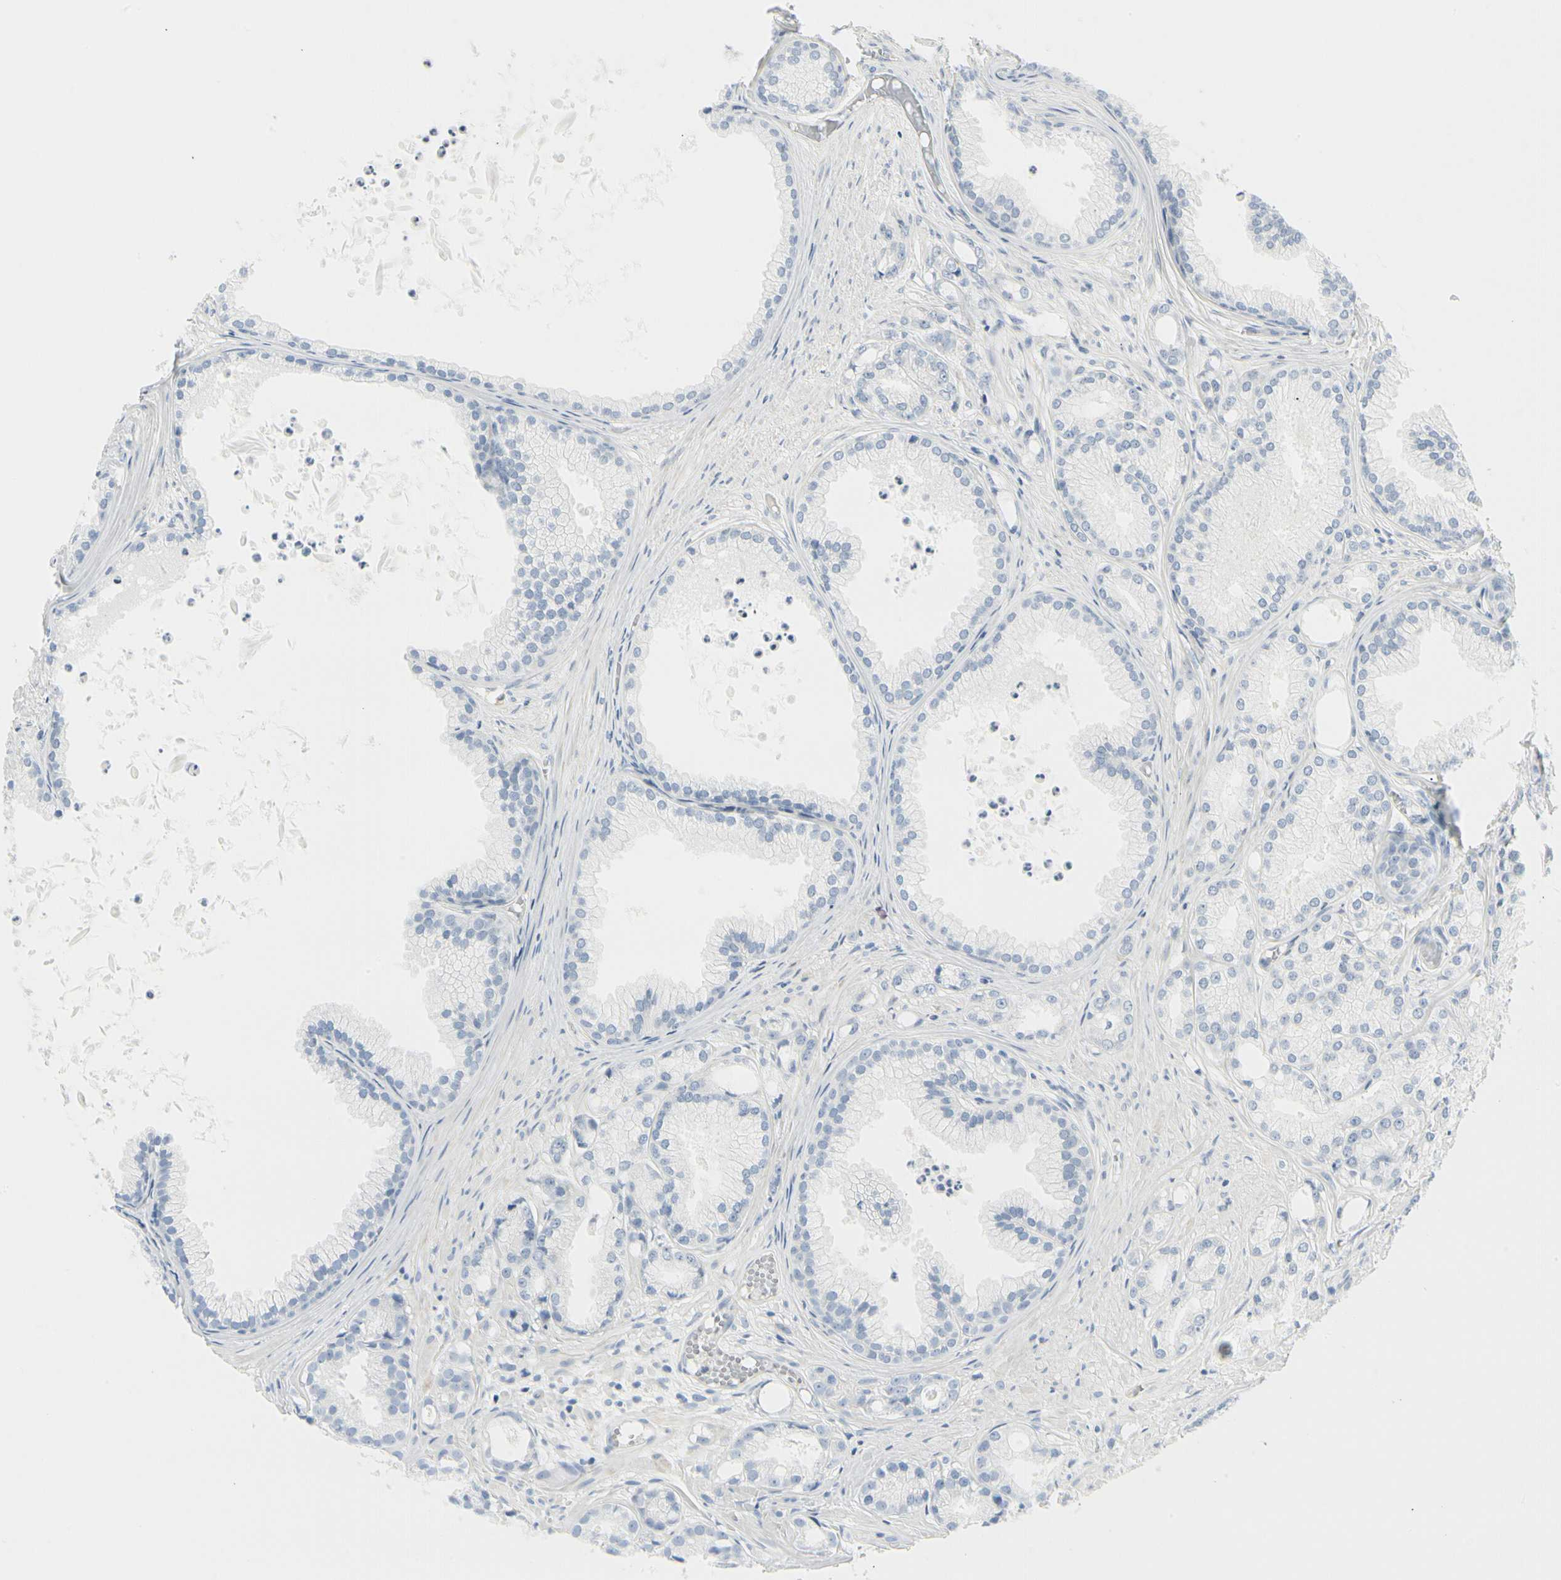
{"staining": {"intensity": "negative", "quantity": "none", "location": "none"}, "tissue": "prostate cancer", "cell_type": "Tumor cells", "image_type": "cancer", "snomed": [{"axis": "morphology", "description": "Adenocarcinoma, Low grade"}, {"axis": "topography", "description": "Prostate"}], "caption": "DAB (3,3'-diaminobenzidine) immunohistochemical staining of human prostate cancer reveals no significant expression in tumor cells.", "gene": "TNFSF11", "patient": {"sex": "male", "age": 72}}